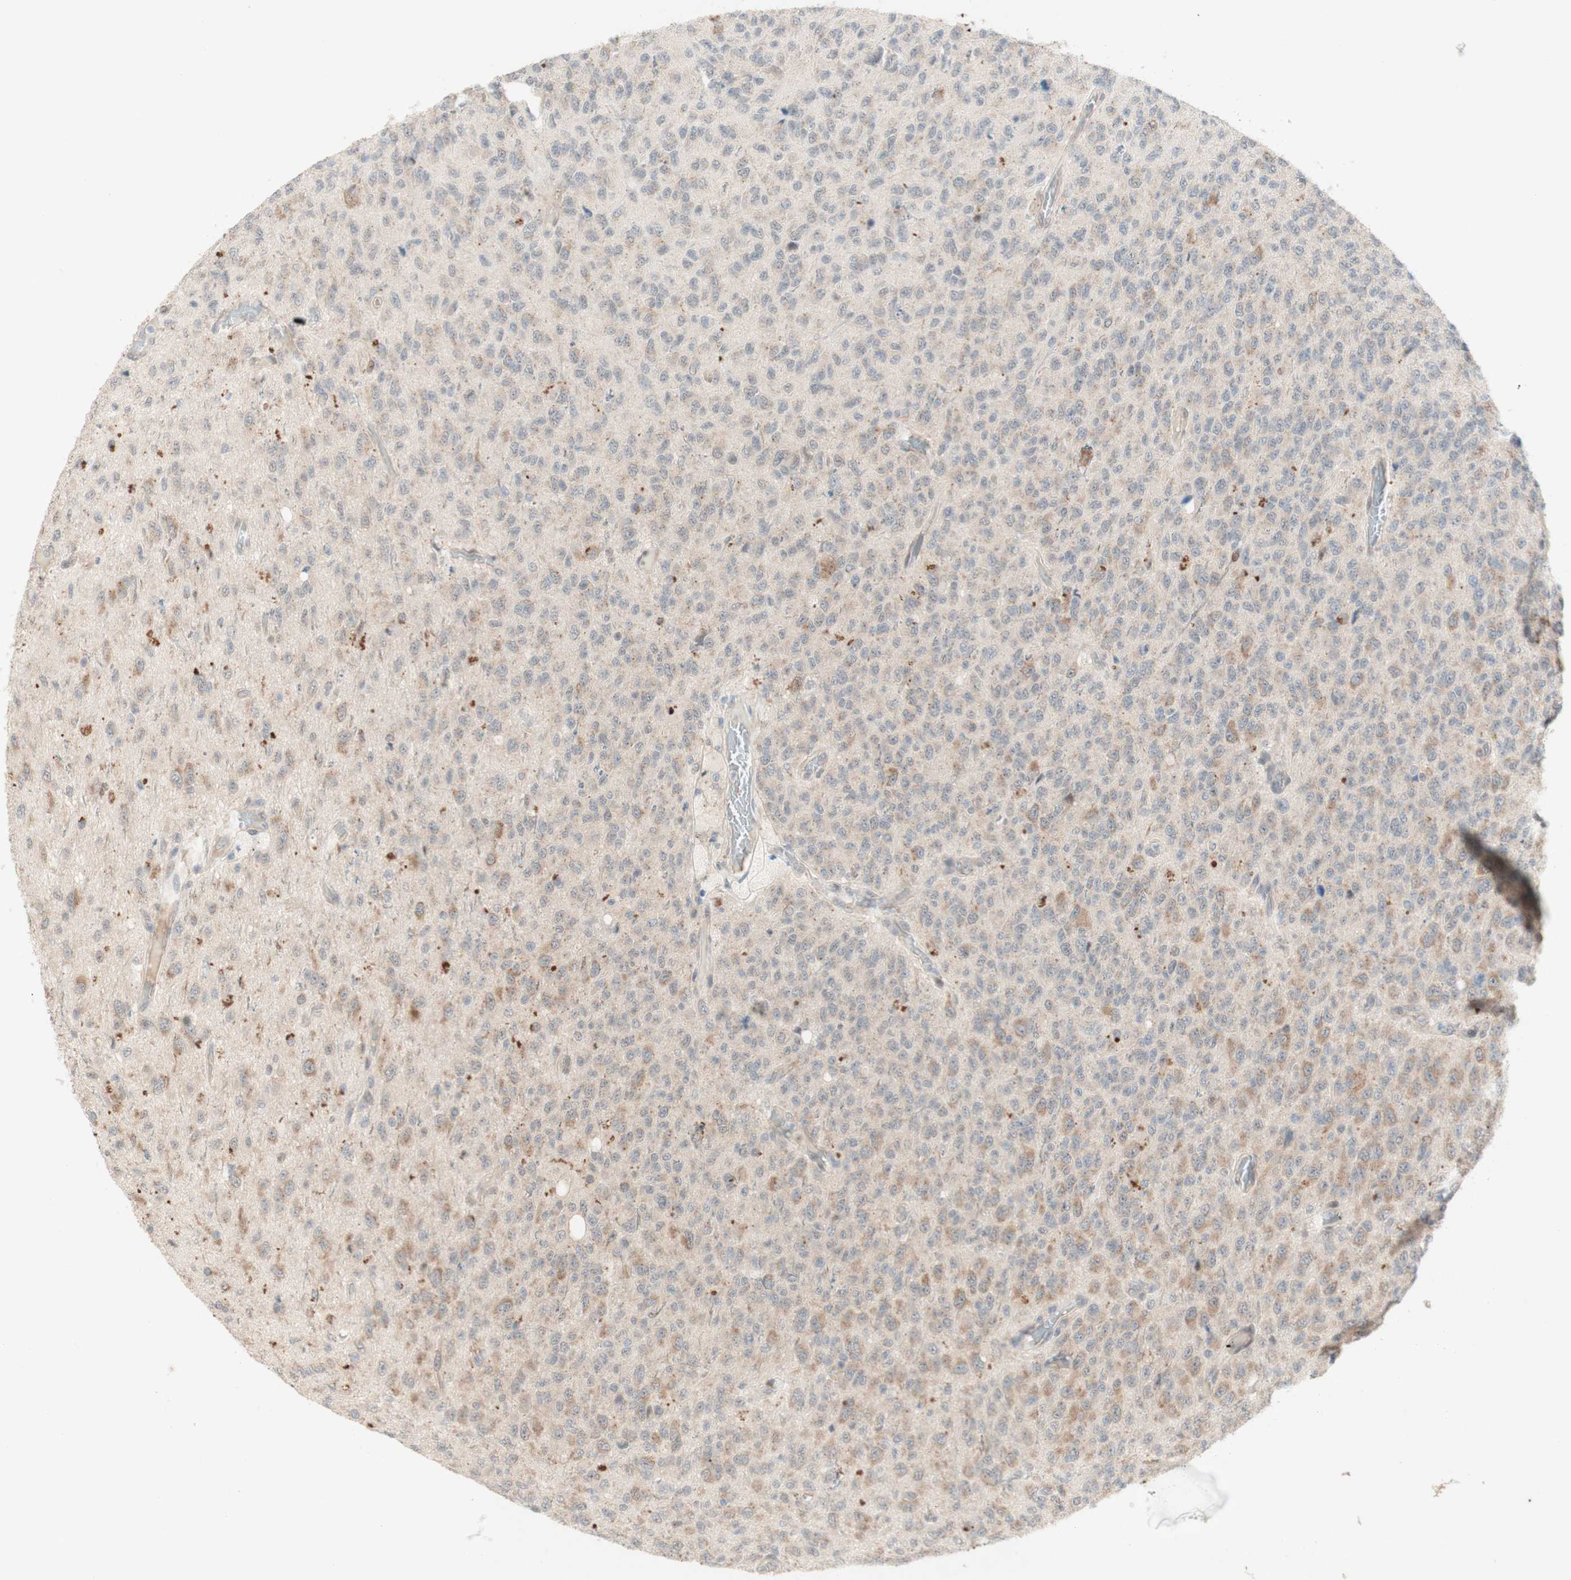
{"staining": {"intensity": "moderate", "quantity": "25%-75%", "location": "cytoplasmic/membranous"}, "tissue": "glioma", "cell_type": "Tumor cells", "image_type": "cancer", "snomed": [{"axis": "morphology", "description": "Glioma, malignant, High grade"}, {"axis": "topography", "description": "pancreas cauda"}], "caption": "This is a photomicrograph of immunohistochemistry (IHC) staining of glioma, which shows moderate staining in the cytoplasmic/membranous of tumor cells.", "gene": "CYLD", "patient": {"sex": "male", "age": 60}}